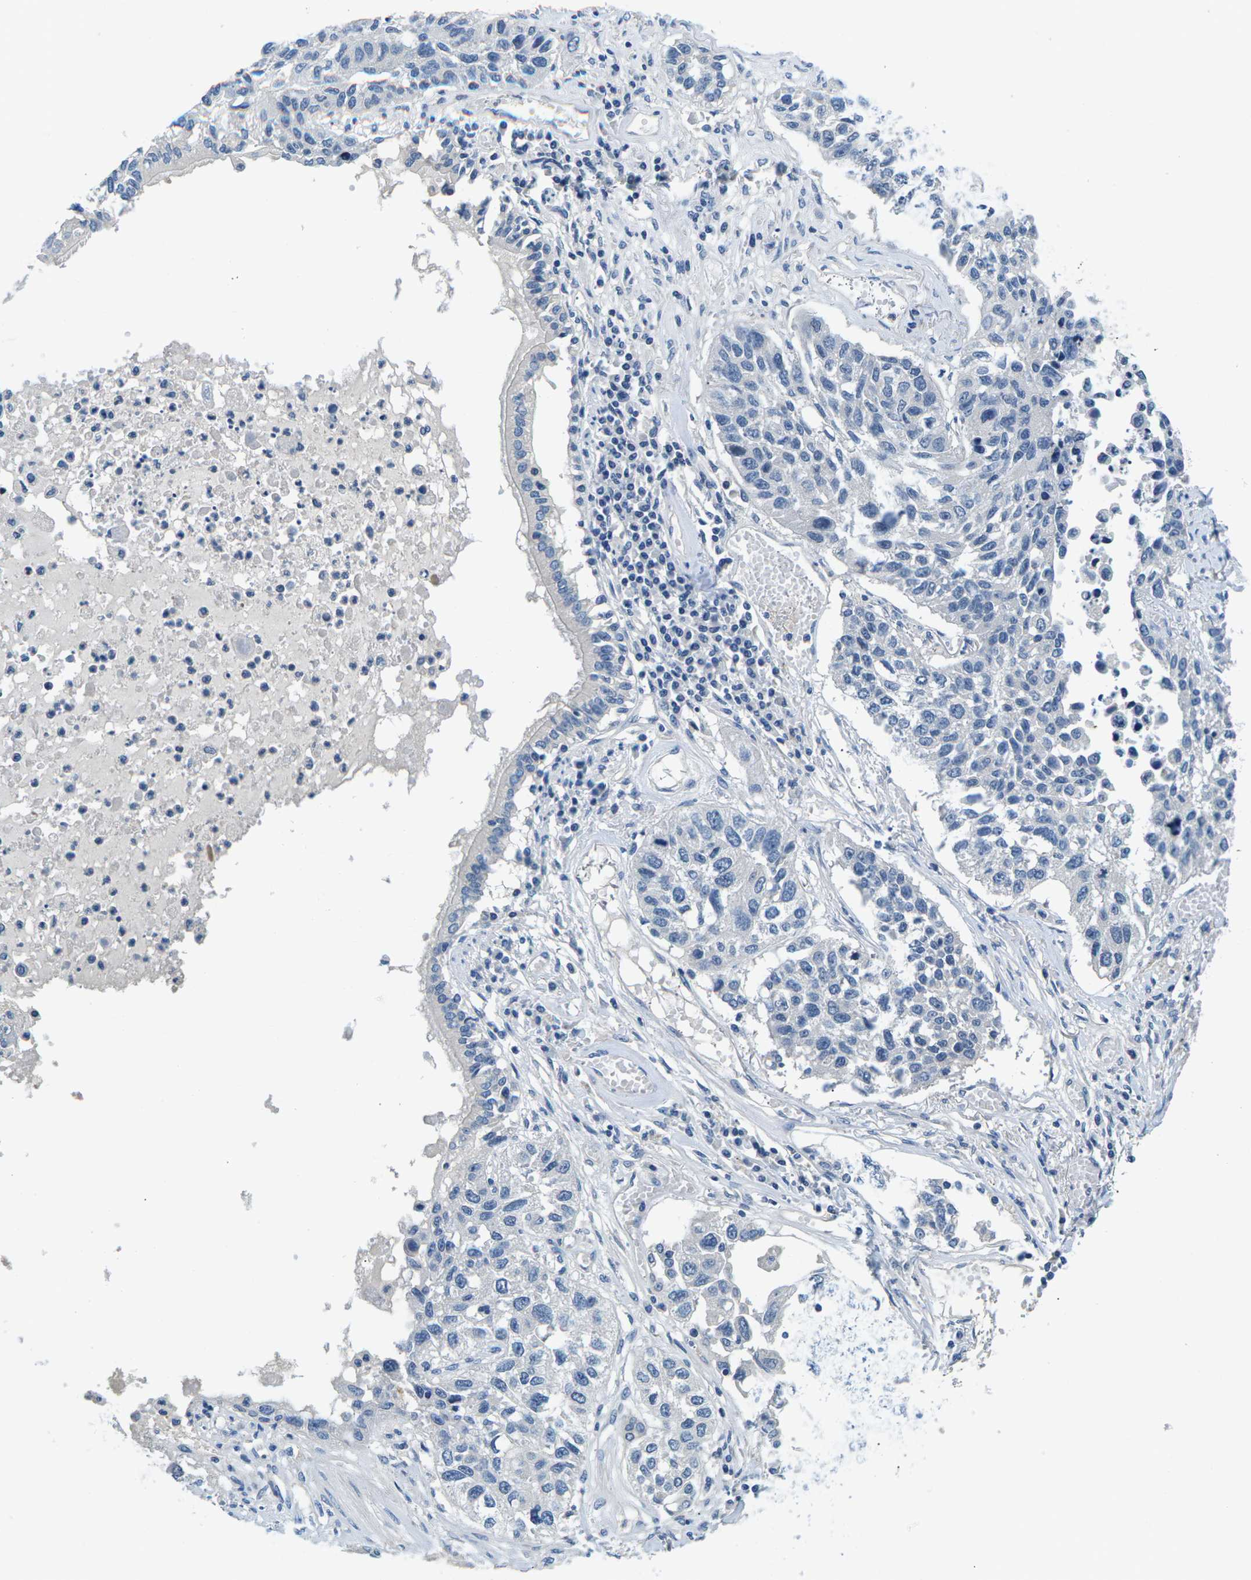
{"staining": {"intensity": "negative", "quantity": "none", "location": "none"}, "tissue": "lung cancer", "cell_type": "Tumor cells", "image_type": "cancer", "snomed": [{"axis": "morphology", "description": "Squamous cell carcinoma, NOS"}, {"axis": "topography", "description": "Lung"}], "caption": "DAB (3,3'-diaminobenzidine) immunohistochemical staining of human lung squamous cell carcinoma displays no significant staining in tumor cells. (DAB IHC visualized using brightfield microscopy, high magnification).", "gene": "TSPAN2", "patient": {"sex": "male", "age": 71}}